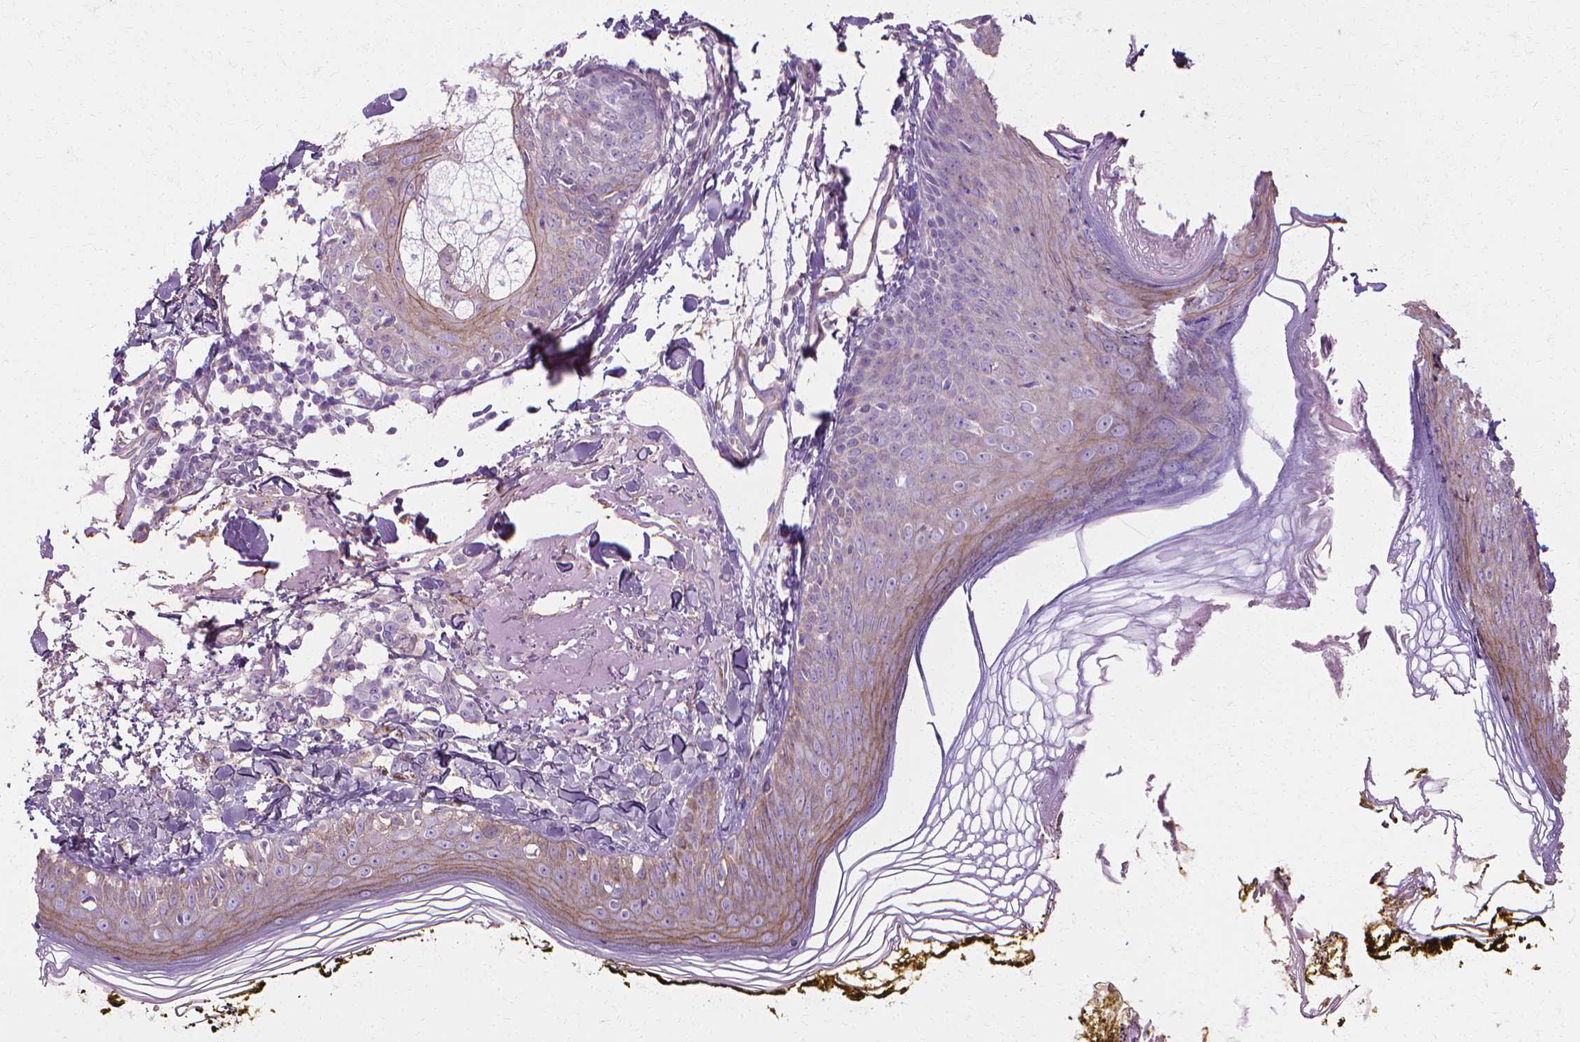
{"staining": {"intensity": "negative", "quantity": "none", "location": "none"}, "tissue": "skin", "cell_type": "Fibroblasts", "image_type": "normal", "snomed": [{"axis": "morphology", "description": "Normal tissue, NOS"}, {"axis": "topography", "description": "Skin"}], "caption": "Human skin stained for a protein using immunohistochemistry displays no positivity in fibroblasts.", "gene": "CFAP157", "patient": {"sex": "male", "age": 76}}